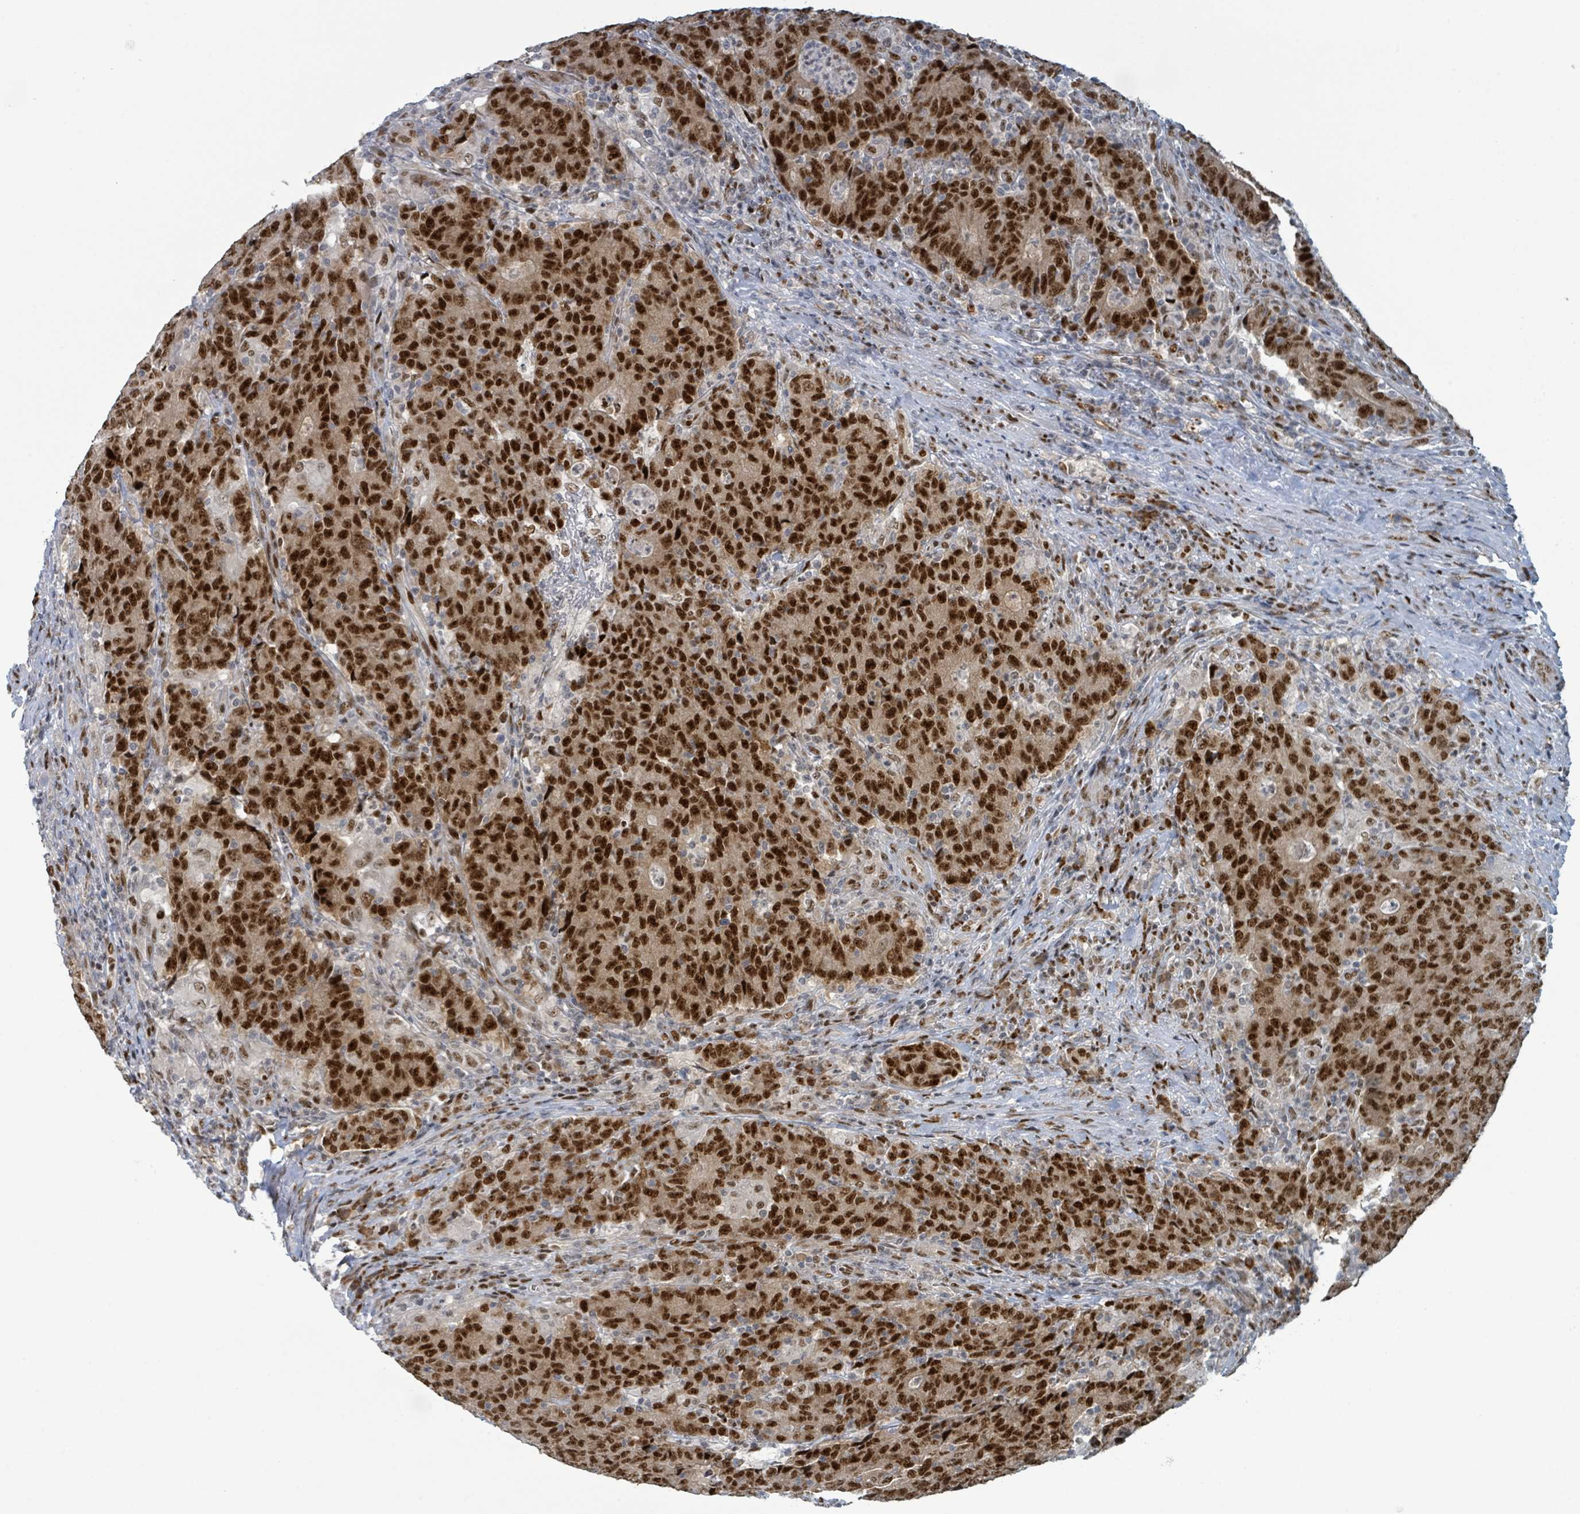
{"staining": {"intensity": "strong", "quantity": ">75%", "location": "nuclear"}, "tissue": "colorectal cancer", "cell_type": "Tumor cells", "image_type": "cancer", "snomed": [{"axis": "morphology", "description": "Adenocarcinoma, NOS"}, {"axis": "topography", "description": "Colon"}], "caption": "Immunohistochemistry (IHC) staining of colorectal adenocarcinoma, which exhibits high levels of strong nuclear staining in approximately >75% of tumor cells indicating strong nuclear protein expression. The staining was performed using DAB (3,3'-diaminobenzidine) (brown) for protein detection and nuclei were counterstained in hematoxylin (blue).", "gene": "KLF3", "patient": {"sex": "female", "age": 75}}